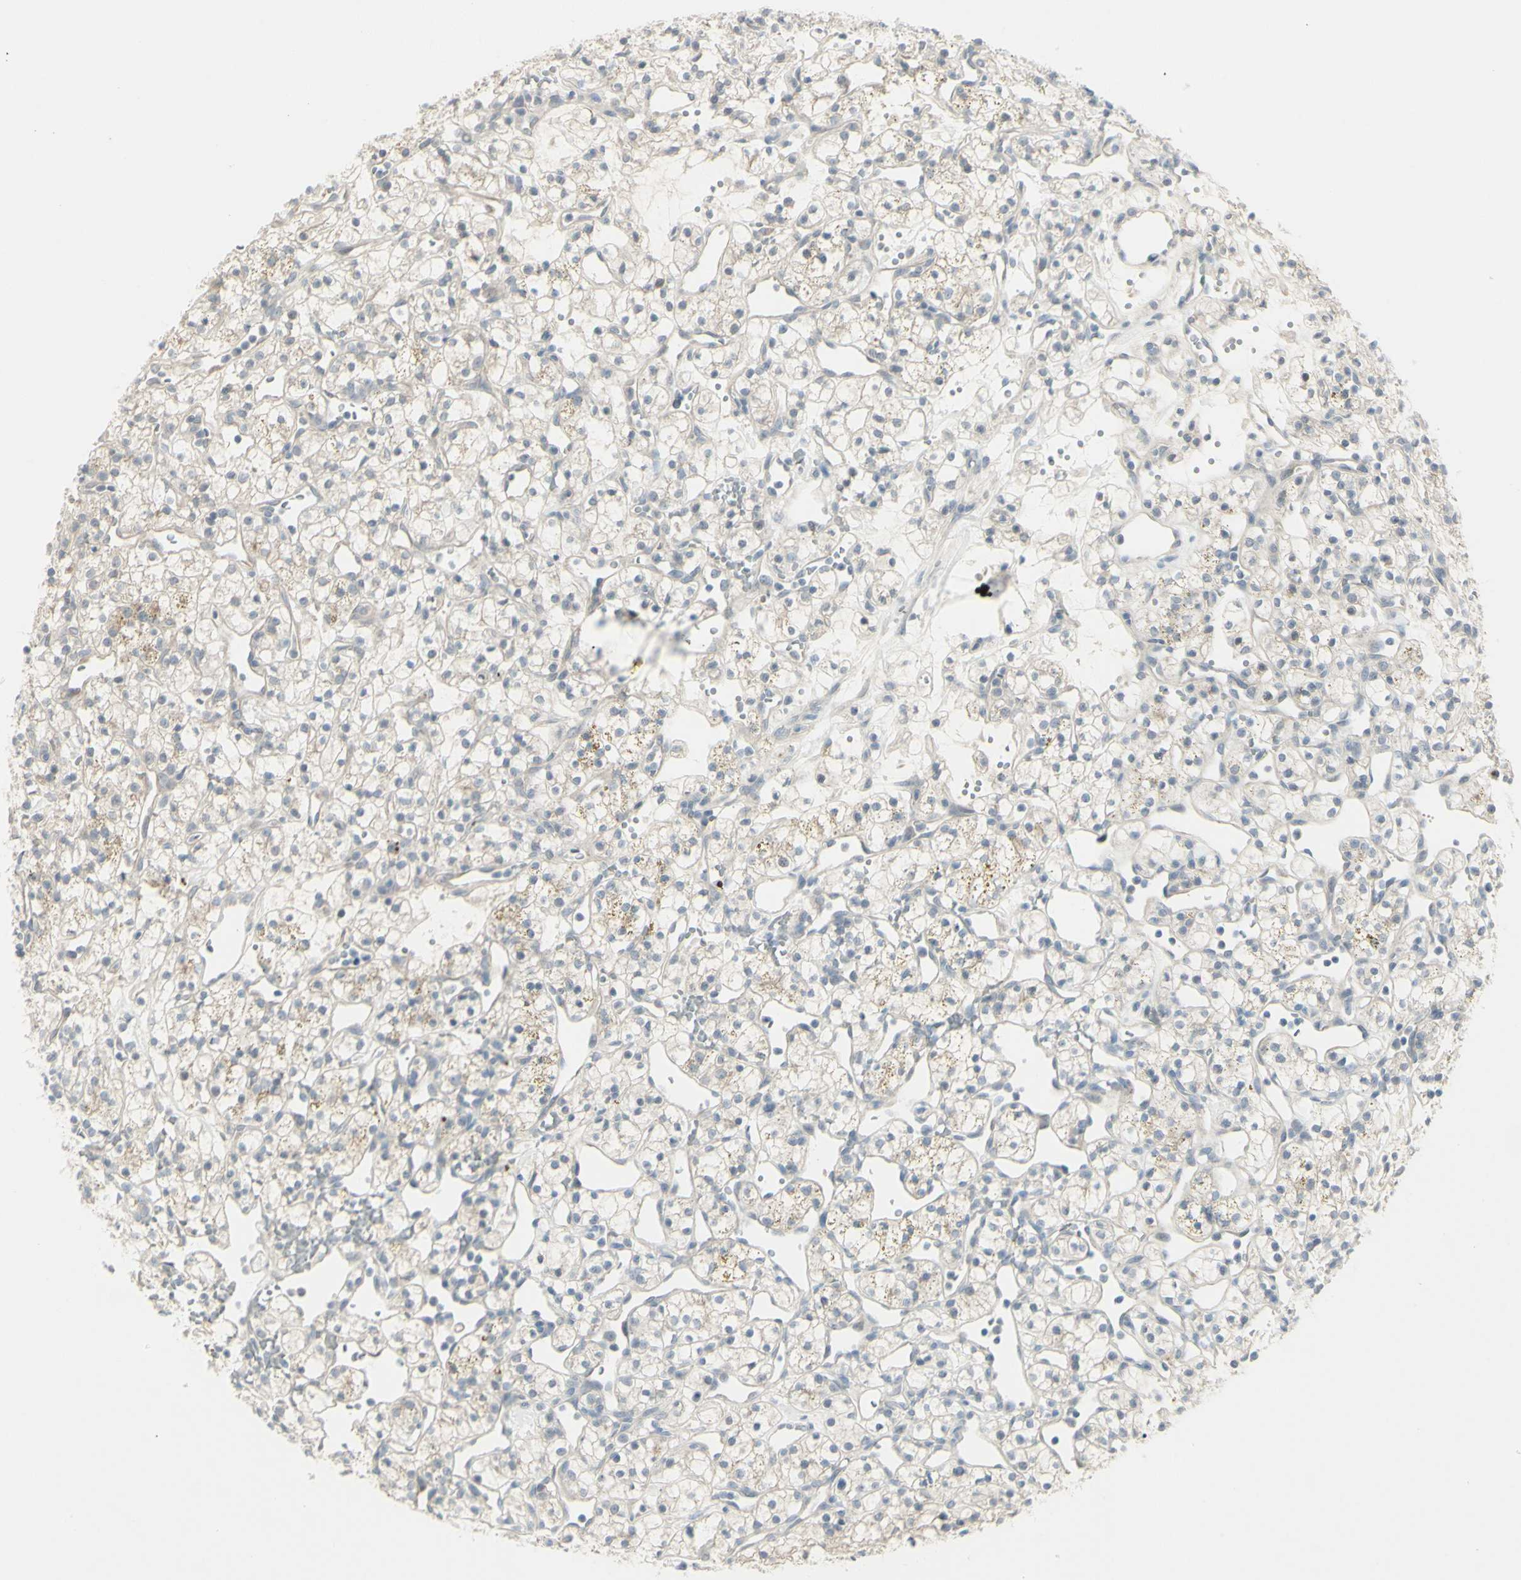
{"staining": {"intensity": "weak", "quantity": ">75%", "location": "cytoplasmic/membranous"}, "tissue": "renal cancer", "cell_type": "Tumor cells", "image_type": "cancer", "snomed": [{"axis": "morphology", "description": "Adenocarcinoma, NOS"}, {"axis": "topography", "description": "Kidney"}], "caption": "This photomicrograph reveals adenocarcinoma (renal) stained with immunohistochemistry to label a protein in brown. The cytoplasmic/membranous of tumor cells show weak positivity for the protein. Nuclei are counter-stained blue.", "gene": "SH3GL2", "patient": {"sex": "female", "age": 60}}